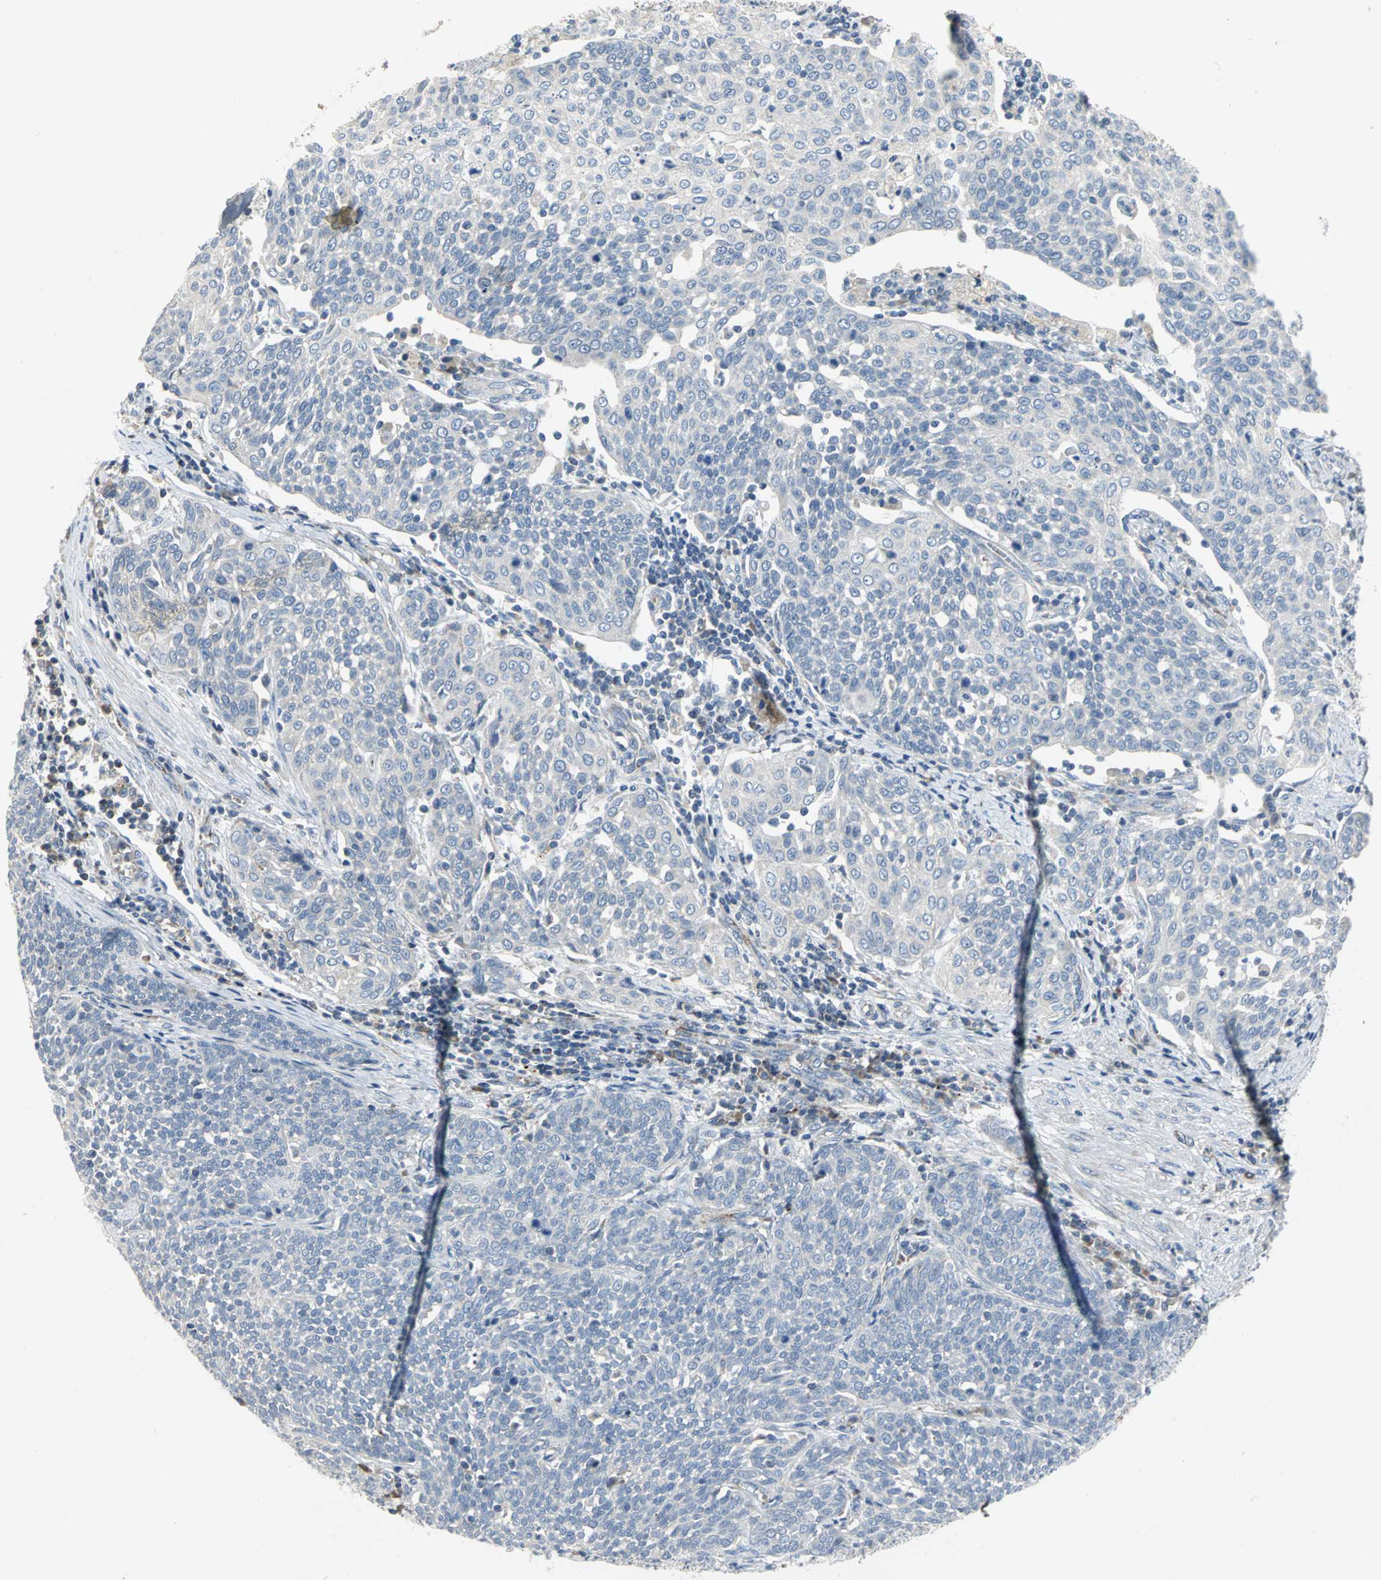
{"staining": {"intensity": "negative", "quantity": "none", "location": "none"}, "tissue": "cervical cancer", "cell_type": "Tumor cells", "image_type": "cancer", "snomed": [{"axis": "morphology", "description": "Squamous cell carcinoma, NOS"}, {"axis": "topography", "description": "Cervix"}], "caption": "Immunohistochemistry histopathology image of human cervical squamous cell carcinoma stained for a protein (brown), which demonstrates no expression in tumor cells.", "gene": "SPPL2B", "patient": {"sex": "female", "age": 34}}